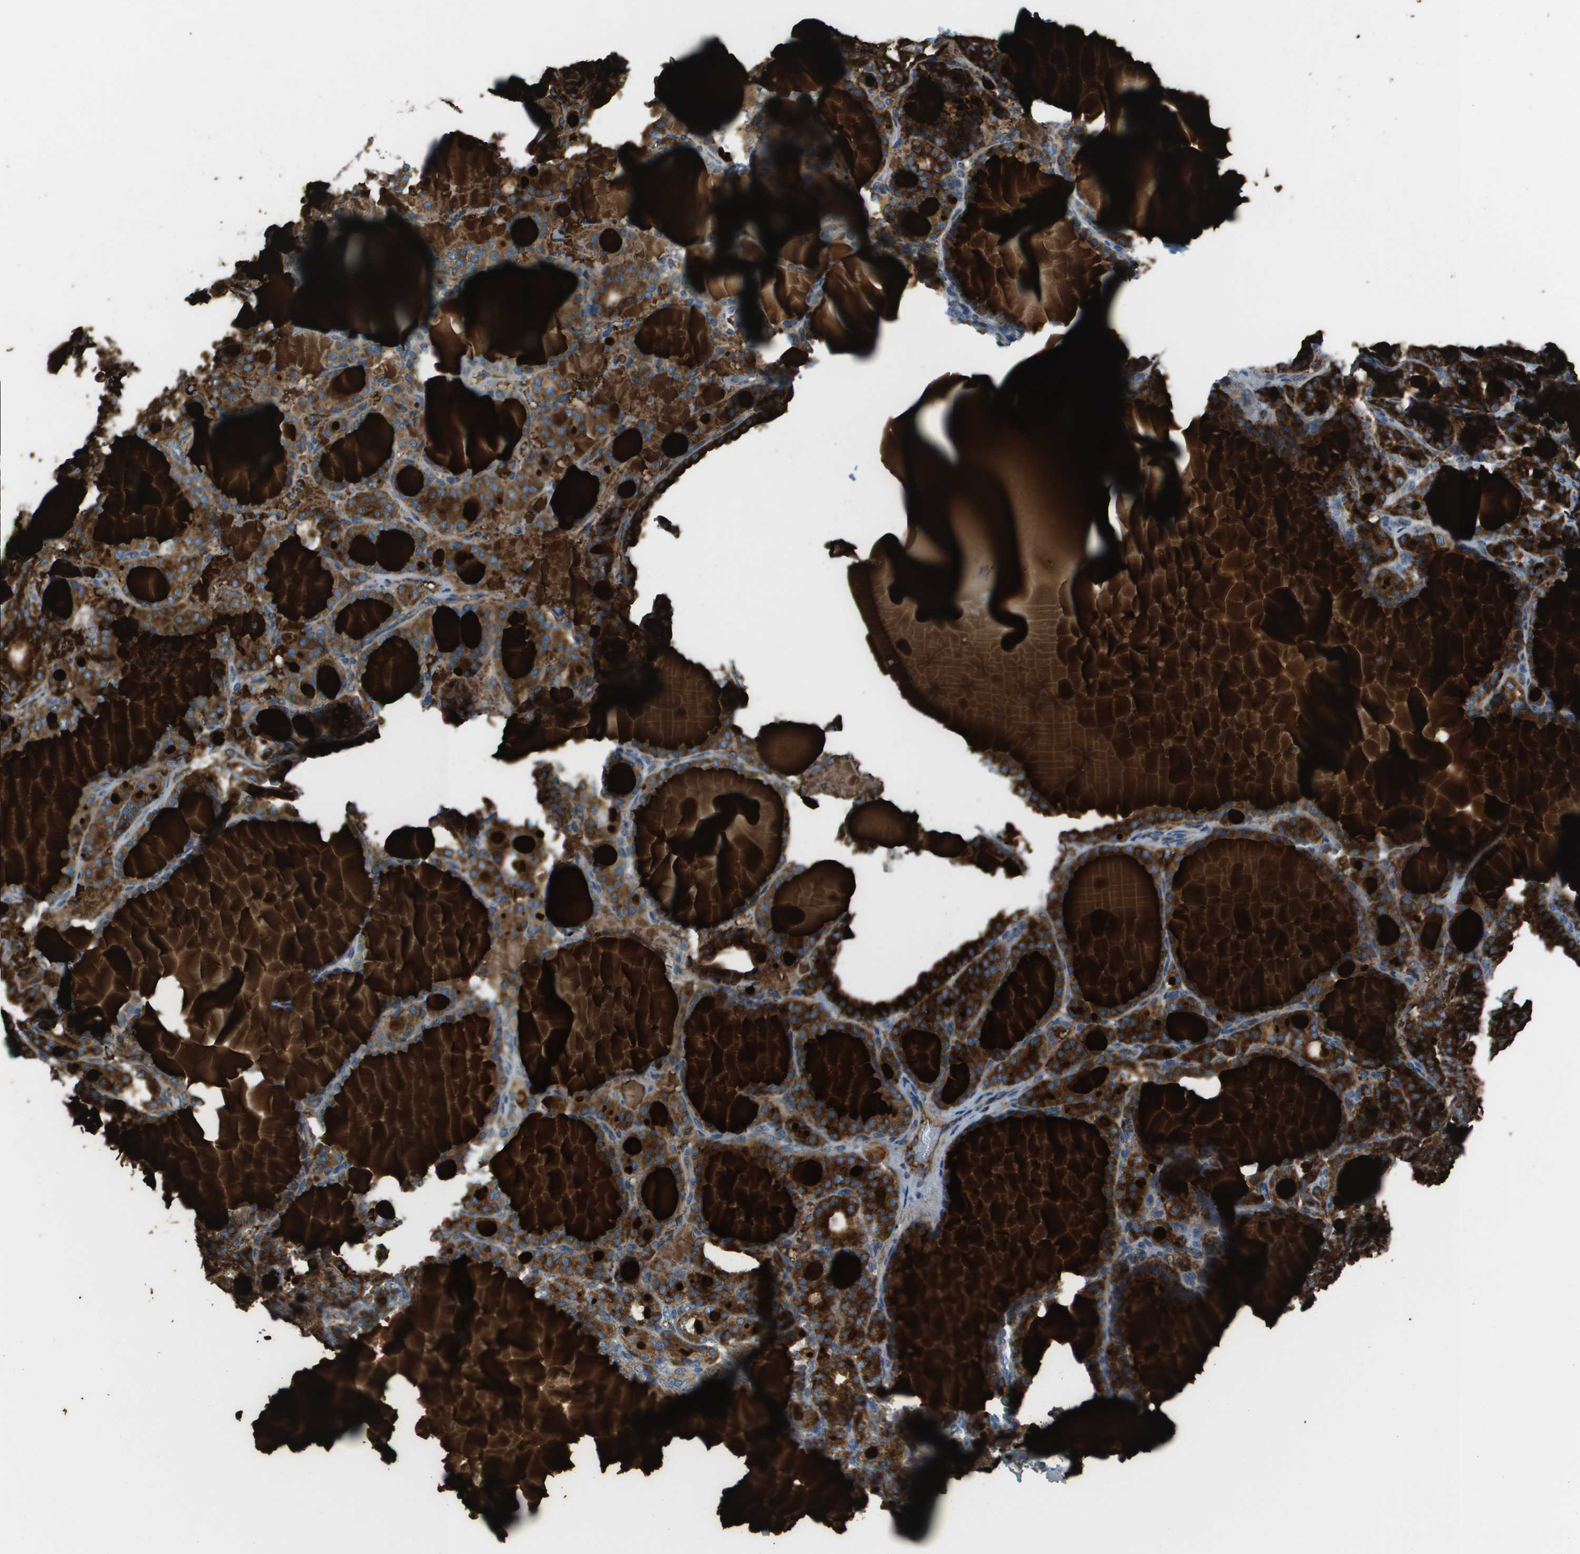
{"staining": {"intensity": "strong", "quantity": ">75%", "location": "cytoplasmic/membranous"}, "tissue": "thyroid gland", "cell_type": "Glandular cells", "image_type": "normal", "snomed": [{"axis": "morphology", "description": "Normal tissue, NOS"}, {"axis": "topography", "description": "Thyroid gland"}], "caption": "The image demonstrates a brown stain indicating the presence of a protein in the cytoplasmic/membranous of glandular cells in thyroid gland.", "gene": "GALNT6", "patient": {"sex": "female", "age": 28}}